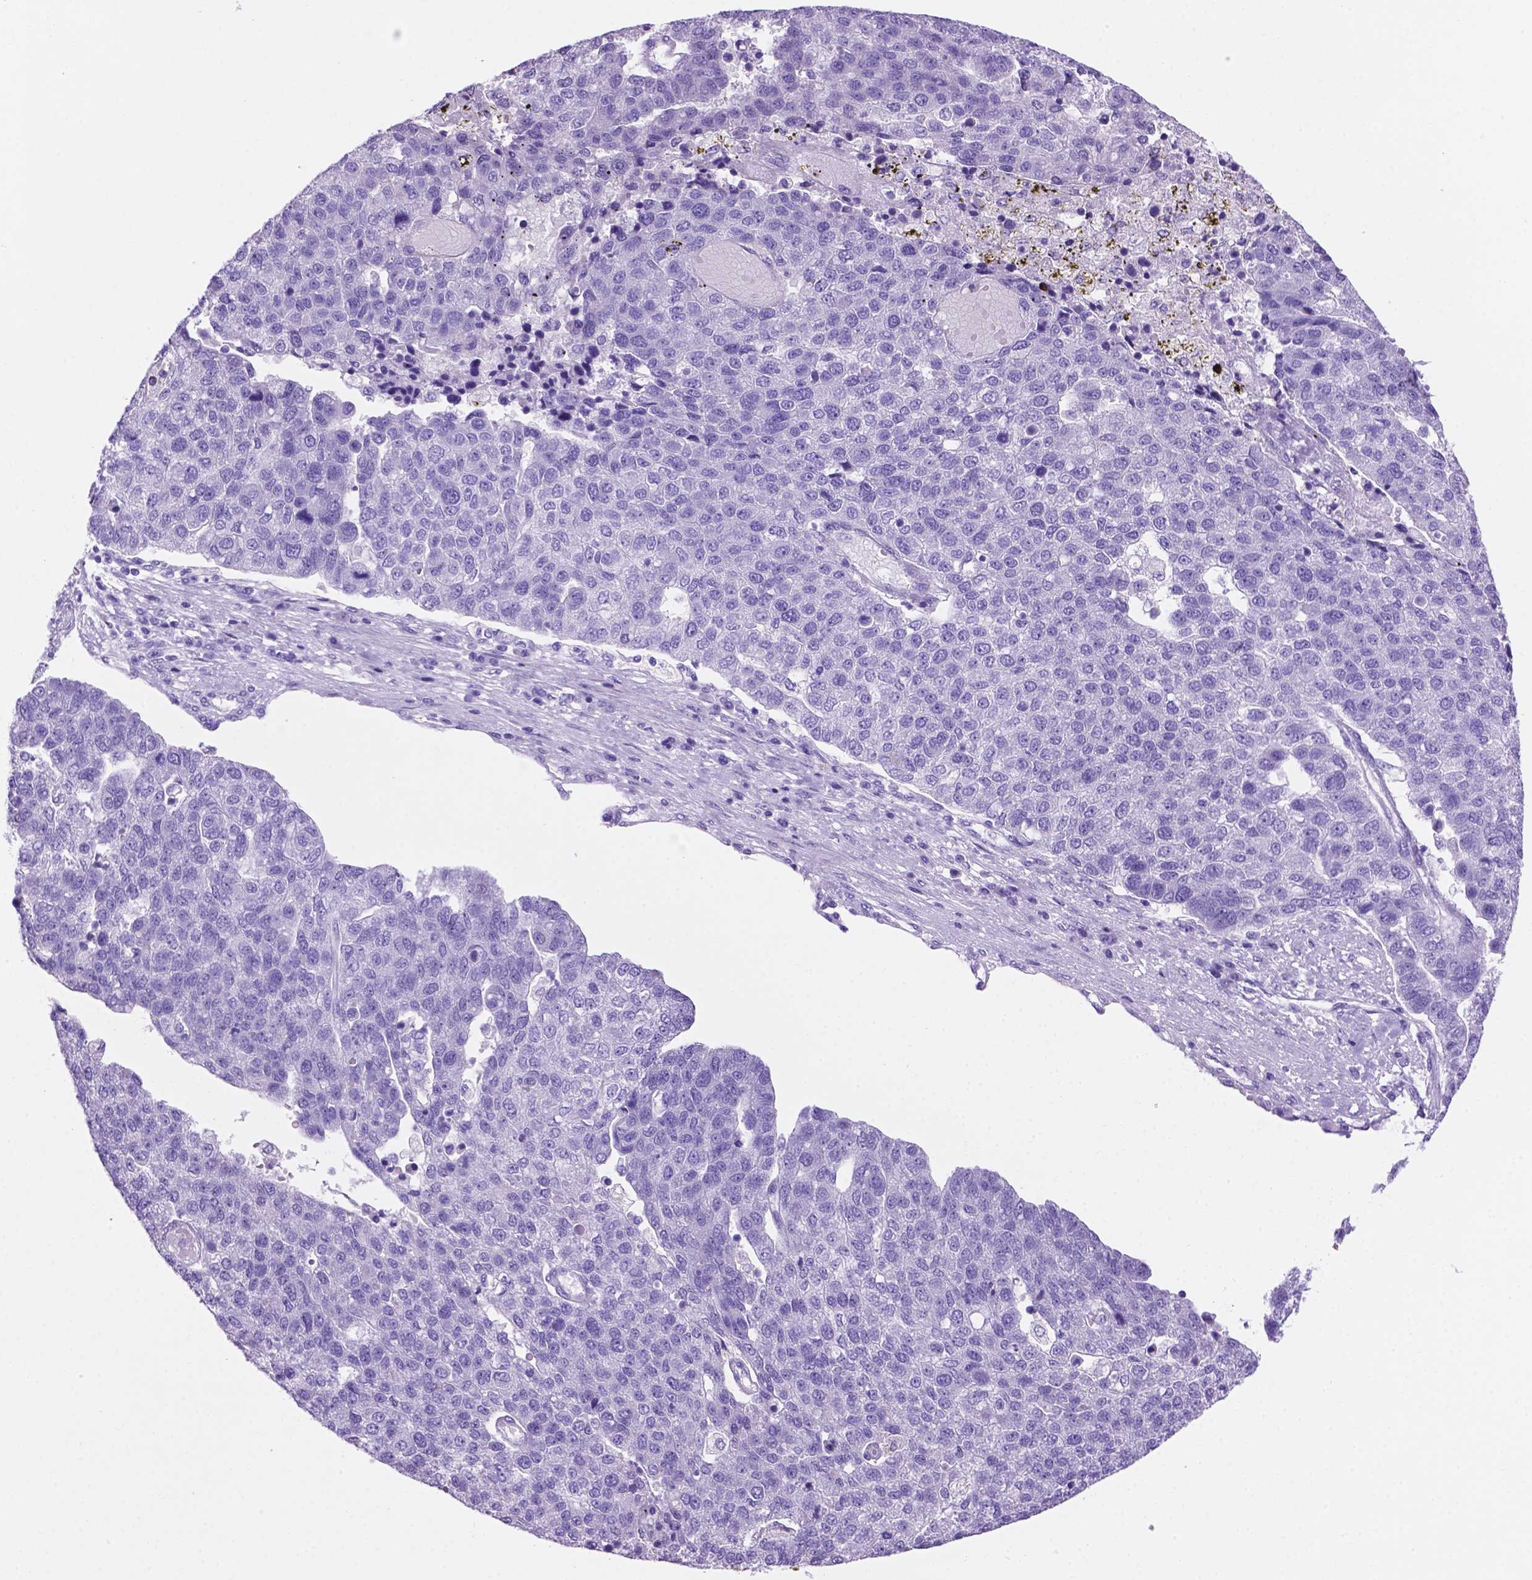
{"staining": {"intensity": "negative", "quantity": "none", "location": "none"}, "tissue": "pancreatic cancer", "cell_type": "Tumor cells", "image_type": "cancer", "snomed": [{"axis": "morphology", "description": "Adenocarcinoma, NOS"}, {"axis": "topography", "description": "Pancreas"}], "caption": "Immunohistochemistry of pancreatic cancer reveals no staining in tumor cells. (Brightfield microscopy of DAB (3,3'-diaminobenzidine) immunohistochemistry (IHC) at high magnification).", "gene": "TMEM210", "patient": {"sex": "female", "age": 61}}